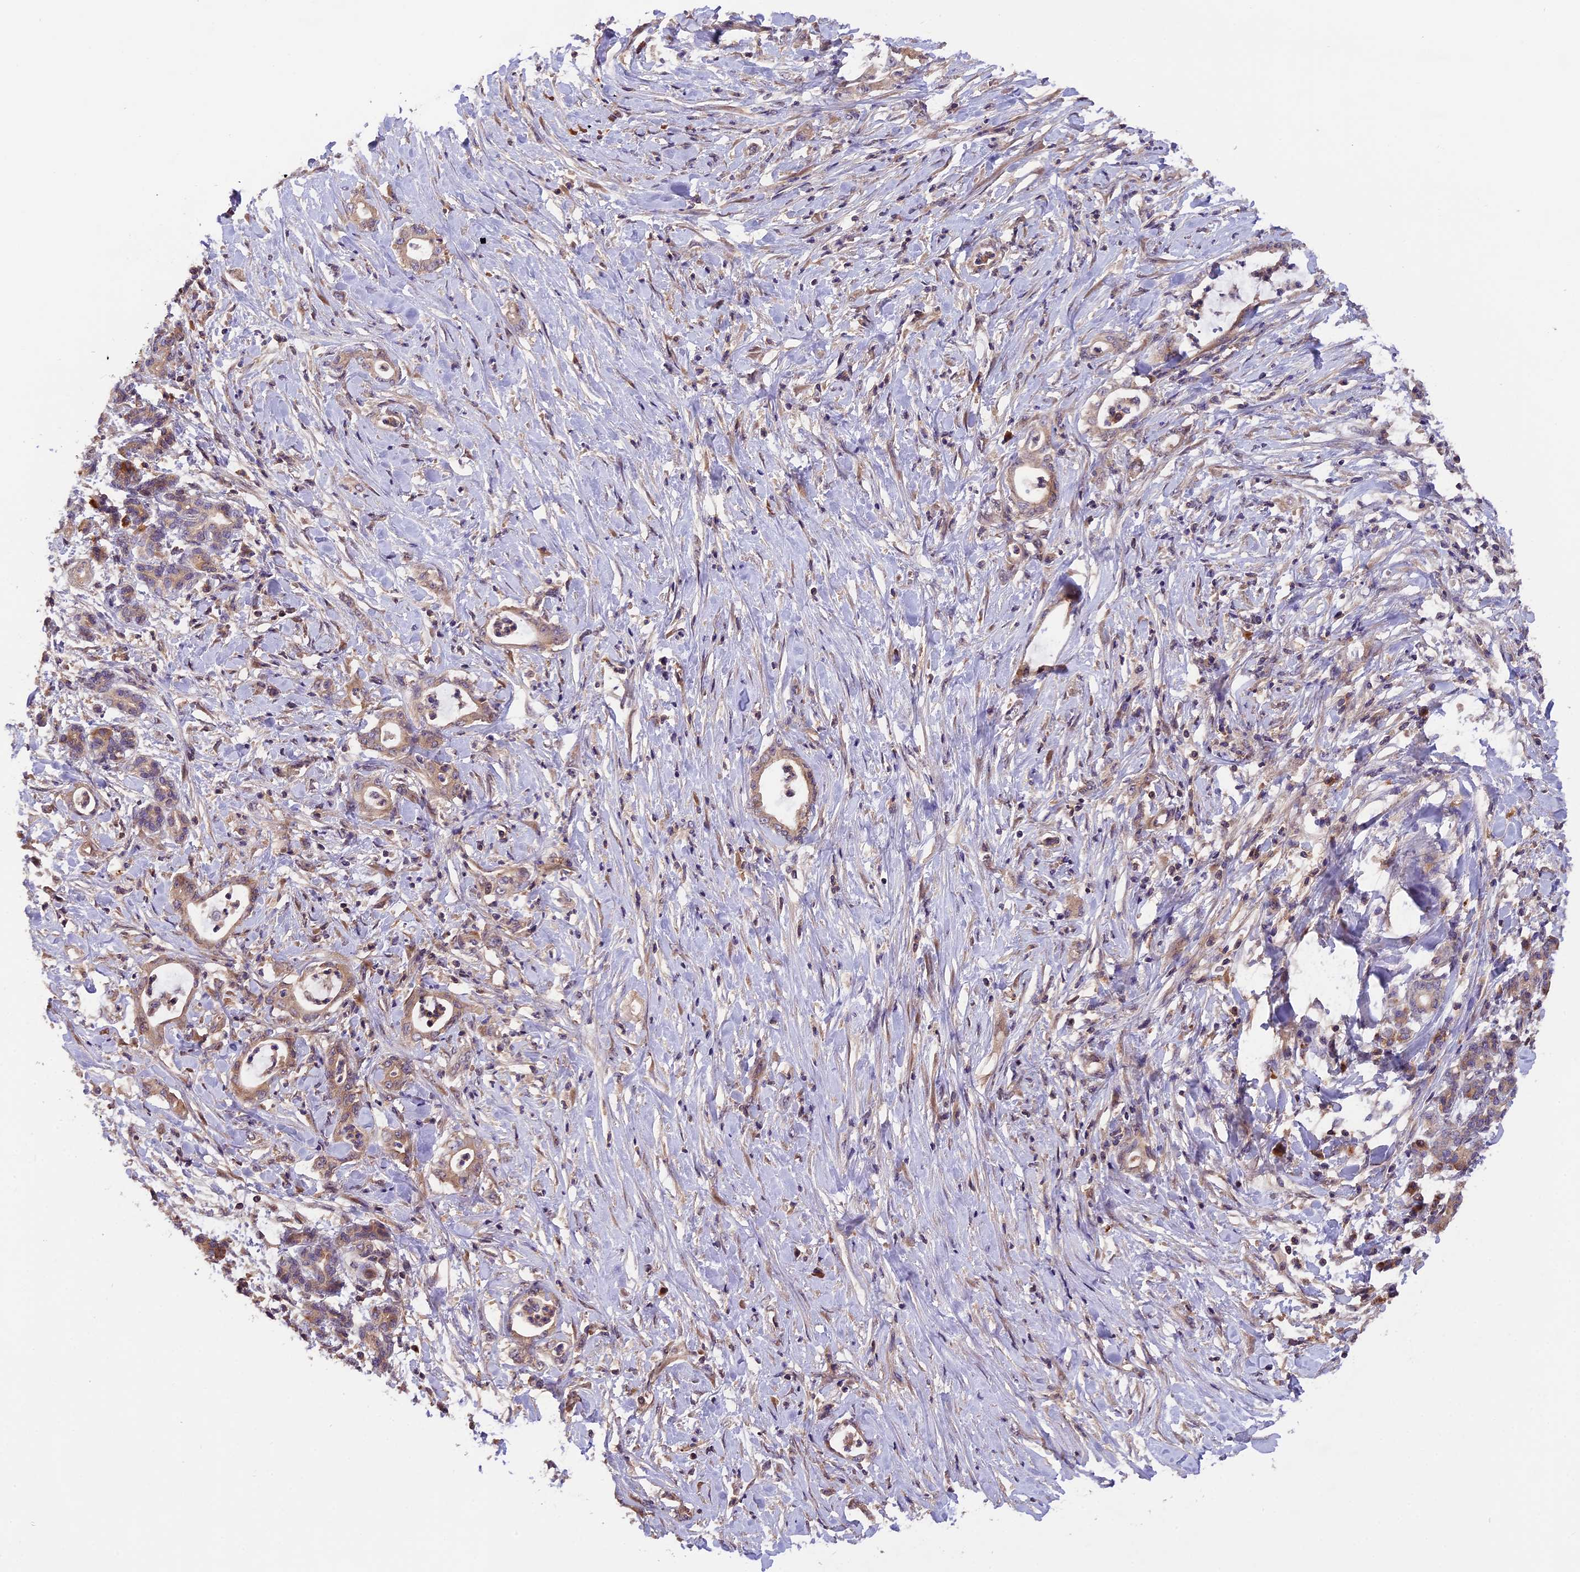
{"staining": {"intensity": "weak", "quantity": ">75%", "location": "cytoplasmic/membranous"}, "tissue": "pancreatic cancer", "cell_type": "Tumor cells", "image_type": "cancer", "snomed": [{"axis": "morphology", "description": "Normal tissue, NOS"}, {"axis": "morphology", "description": "Adenocarcinoma, NOS"}, {"axis": "topography", "description": "Pancreas"}], "caption": "Immunohistochemistry (IHC) histopathology image of human adenocarcinoma (pancreatic) stained for a protein (brown), which shows low levels of weak cytoplasmic/membranous positivity in about >75% of tumor cells.", "gene": "SETD6", "patient": {"sex": "female", "age": 55}}